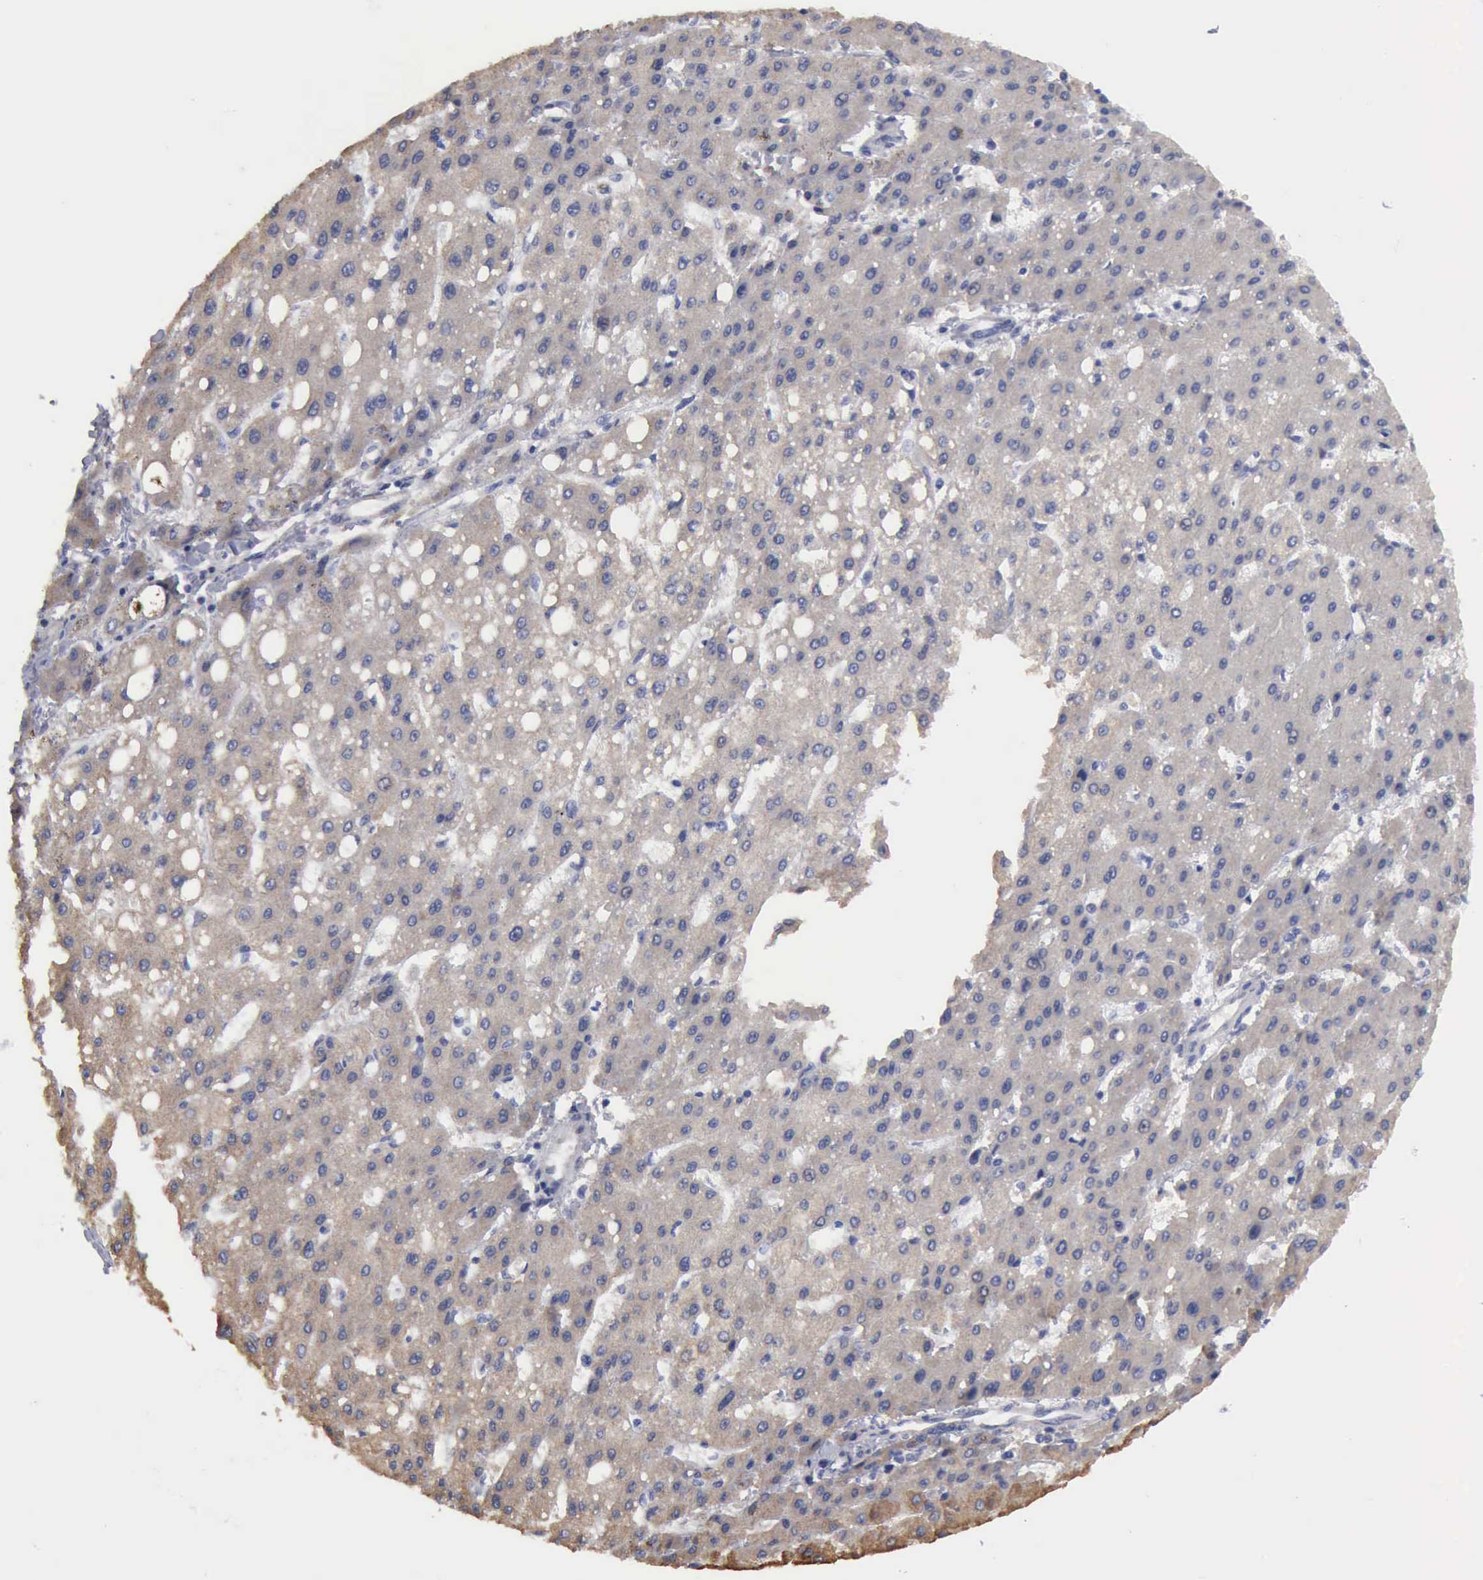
{"staining": {"intensity": "negative", "quantity": "none", "location": "none"}, "tissue": "liver cancer", "cell_type": "Tumor cells", "image_type": "cancer", "snomed": [{"axis": "morphology", "description": "Carcinoma, Hepatocellular, NOS"}, {"axis": "topography", "description": "Liver"}], "caption": "A photomicrograph of human hepatocellular carcinoma (liver) is negative for staining in tumor cells.", "gene": "TXLNG", "patient": {"sex": "female", "age": 52}}